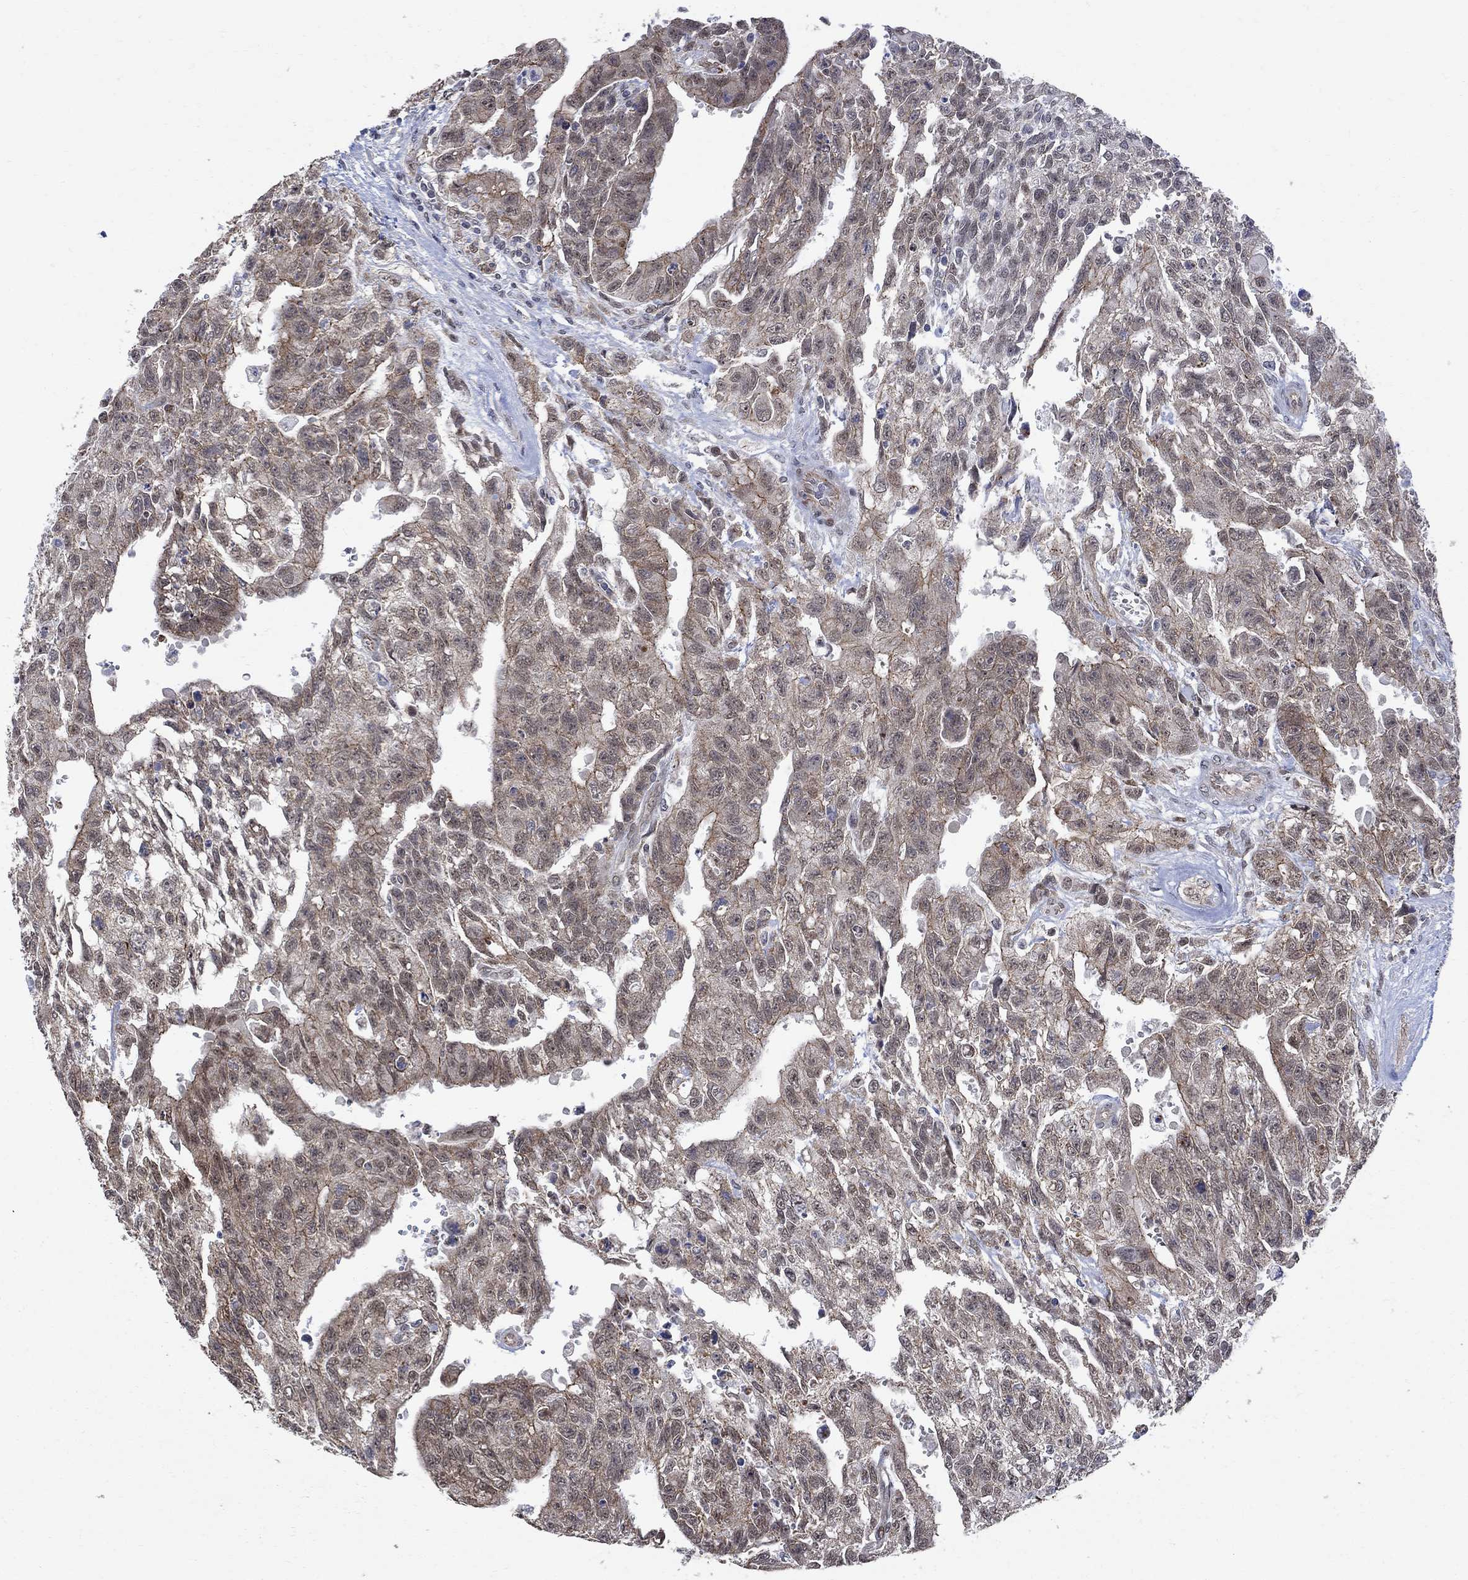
{"staining": {"intensity": "moderate", "quantity": "<25%", "location": "cytoplasmic/membranous"}, "tissue": "testis cancer", "cell_type": "Tumor cells", "image_type": "cancer", "snomed": [{"axis": "morphology", "description": "Carcinoma, Embryonal, NOS"}, {"axis": "topography", "description": "Testis"}], "caption": "Moderate cytoplasmic/membranous staining is identified in approximately <25% of tumor cells in testis embryonal carcinoma.", "gene": "ANKRA2", "patient": {"sex": "male", "age": 24}}